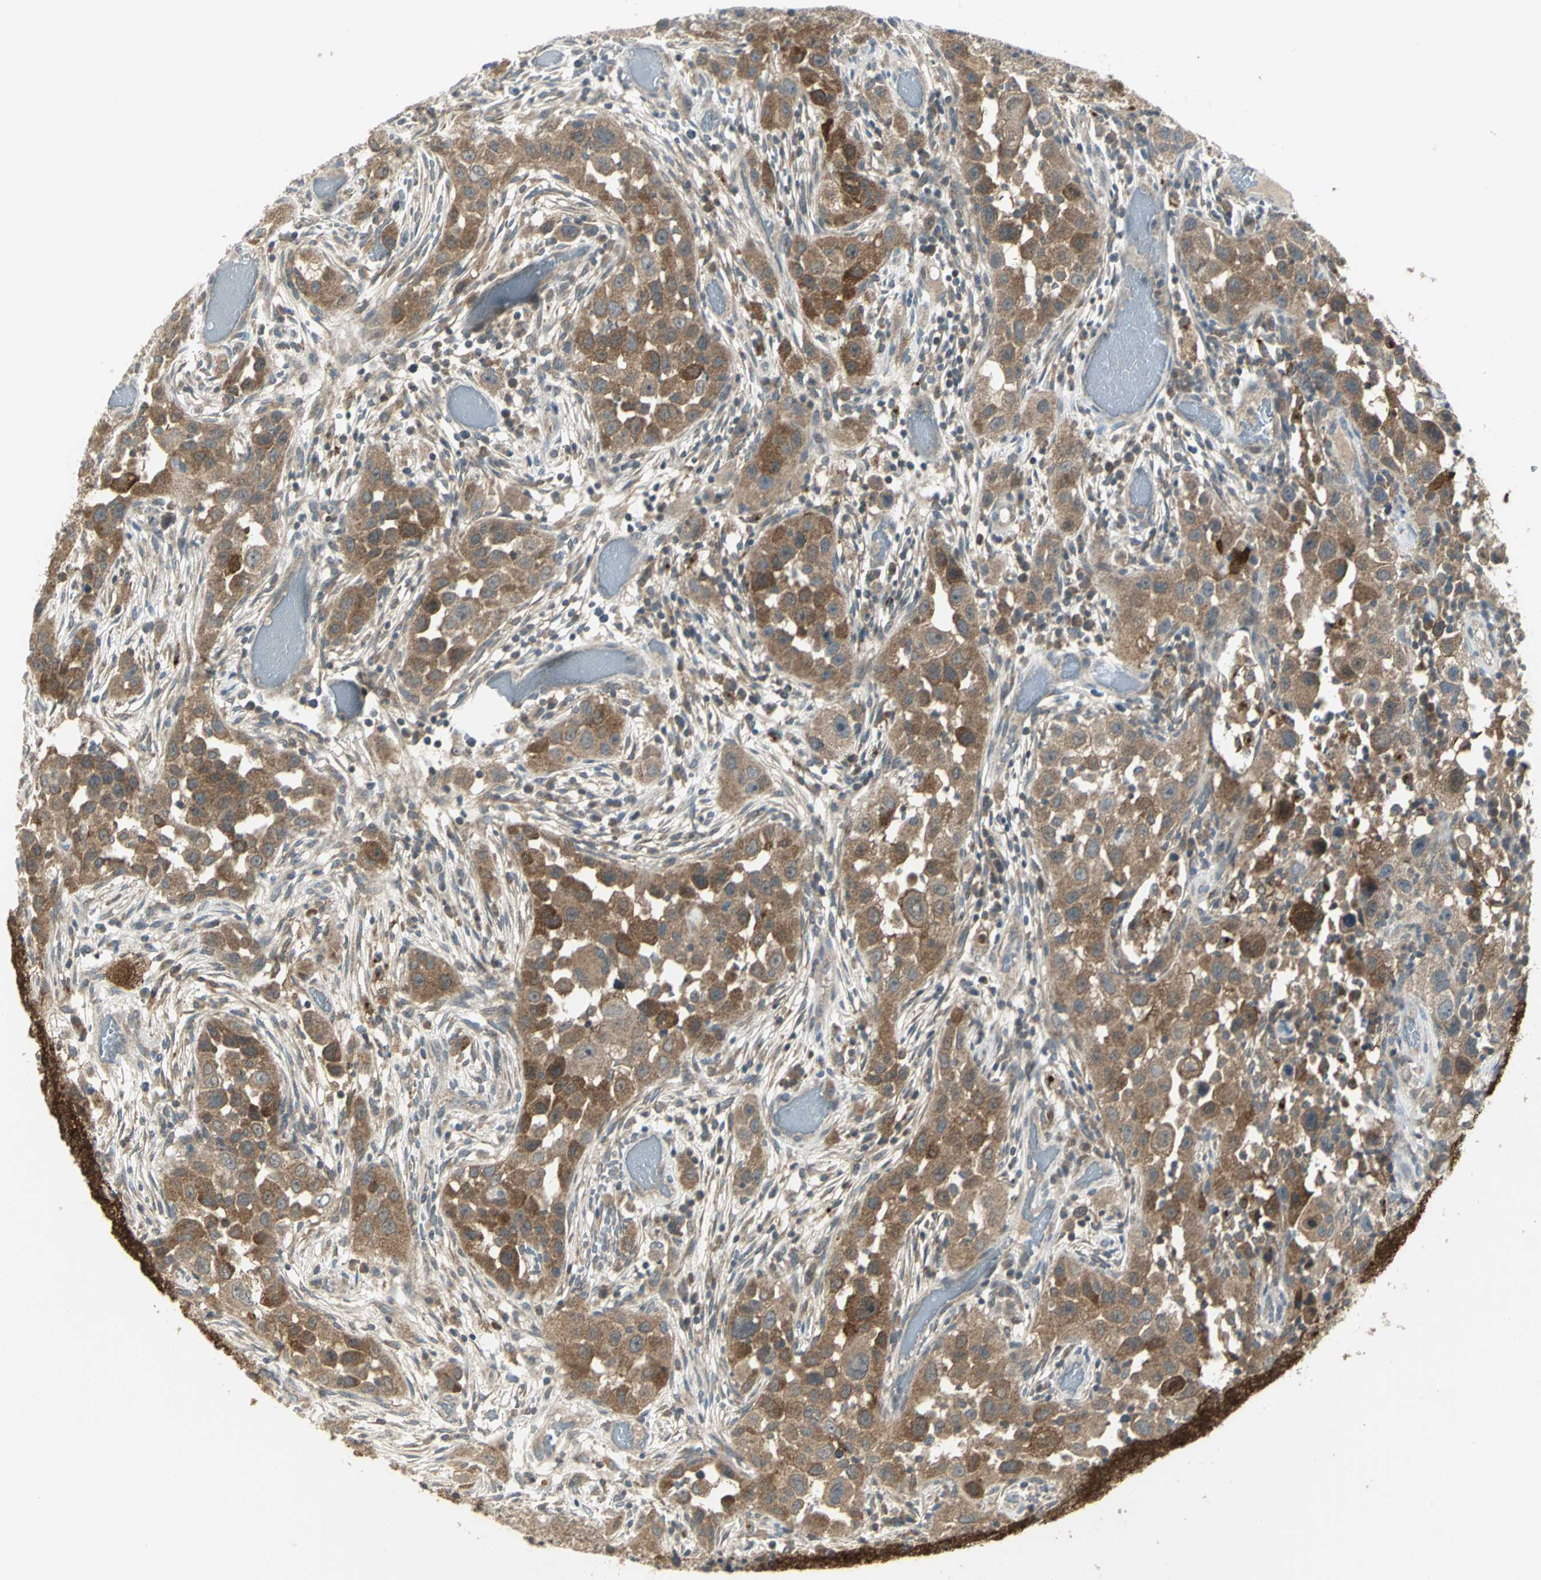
{"staining": {"intensity": "strong", "quantity": ">75%", "location": "cytoplasmic/membranous"}, "tissue": "head and neck cancer", "cell_type": "Tumor cells", "image_type": "cancer", "snomed": [{"axis": "morphology", "description": "Carcinoma, NOS"}, {"axis": "topography", "description": "Head-Neck"}], "caption": "DAB immunohistochemical staining of head and neck carcinoma reveals strong cytoplasmic/membranous protein expression in about >75% of tumor cells. (DAB (3,3'-diaminobenzidine) = brown stain, brightfield microscopy at high magnification).", "gene": "MAPK8IP3", "patient": {"sex": "male", "age": 87}}